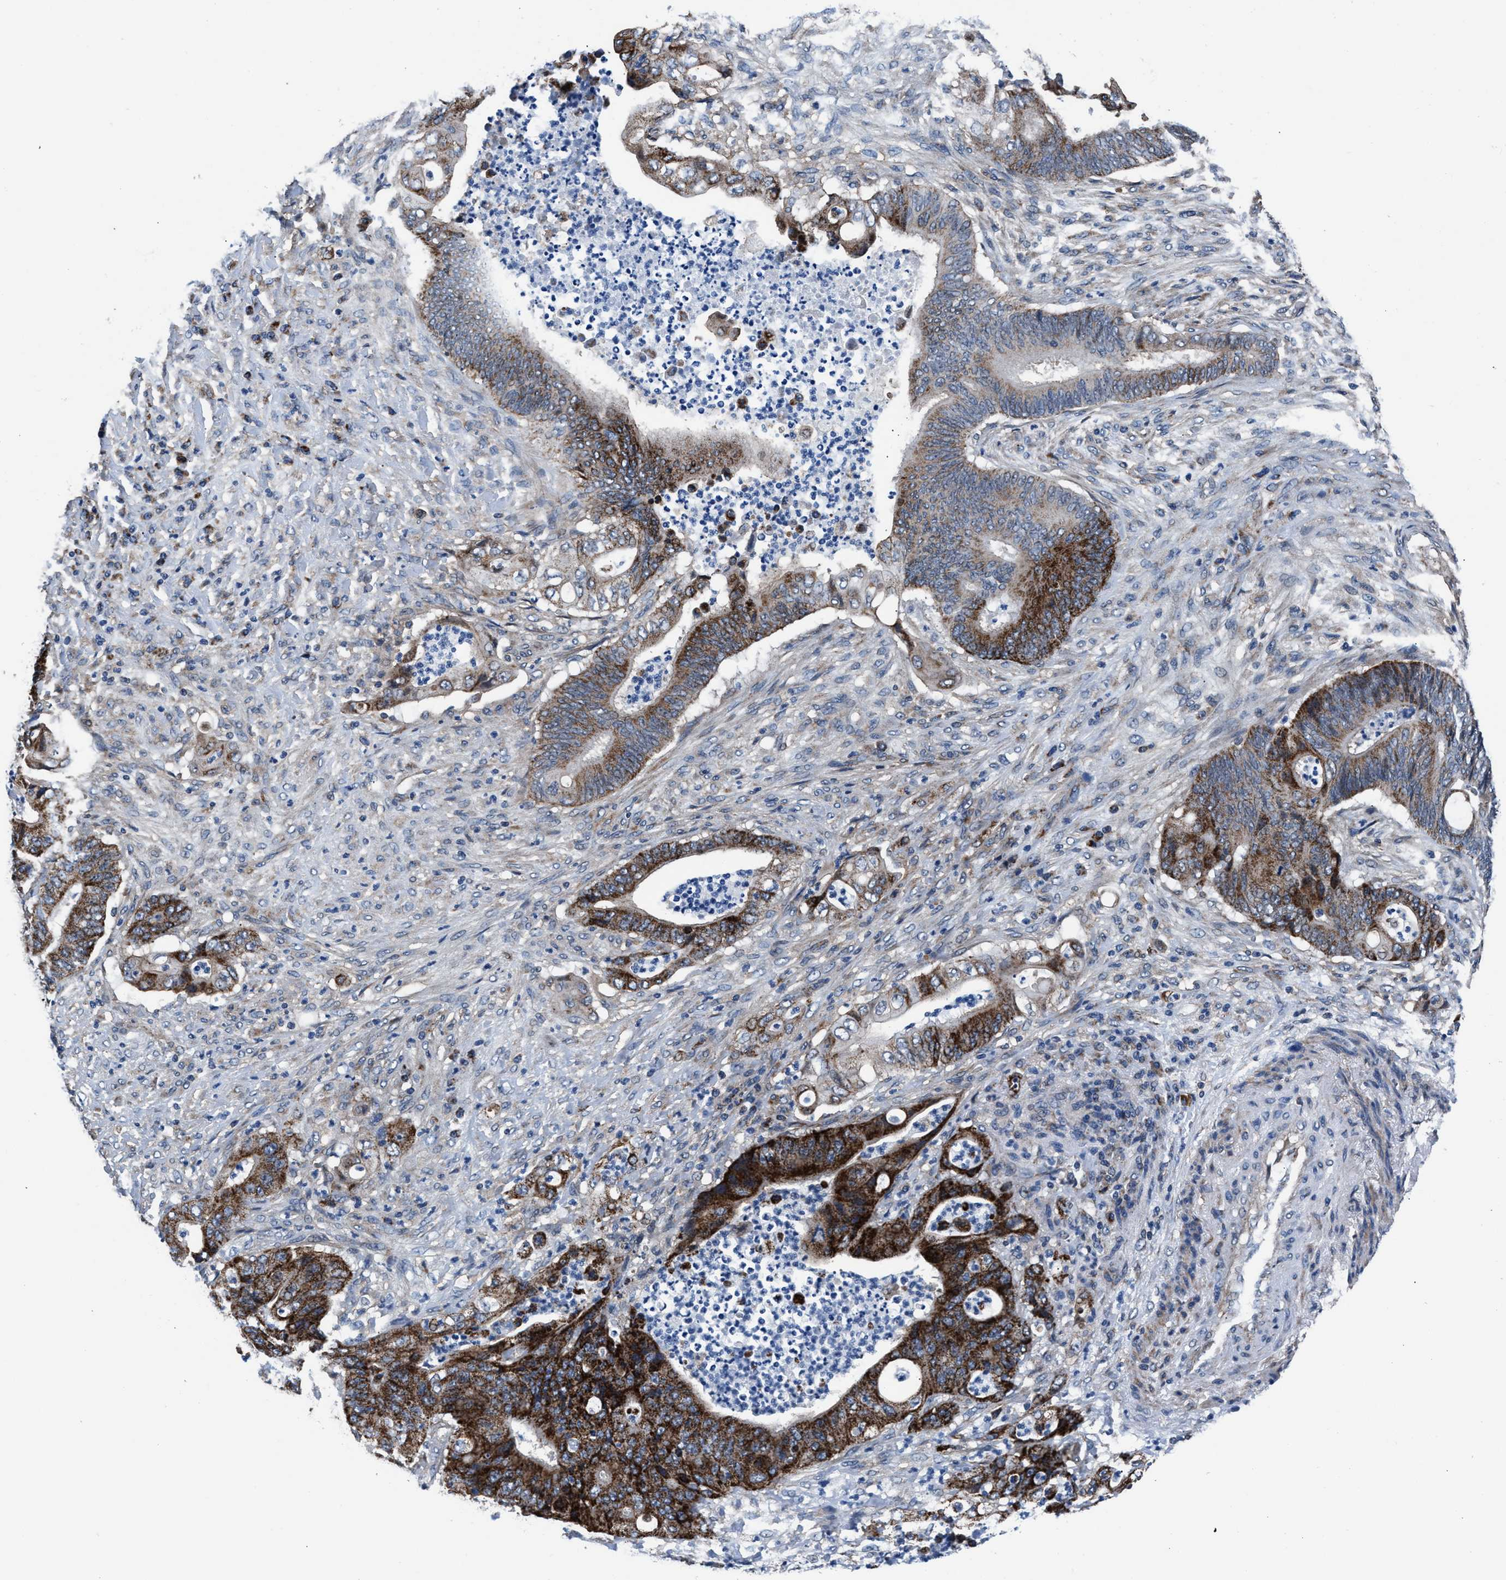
{"staining": {"intensity": "strong", "quantity": ">75%", "location": "cytoplasmic/membranous"}, "tissue": "stomach cancer", "cell_type": "Tumor cells", "image_type": "cancer", "snomed": [{"axis": "morphology", "description": "Adenocarcinoma, NOS"}, {"axis": "topography", "description": "Stomach"}], "caption": "High-power microscopy captured an immunohistochemistry (IHC) histopathology image of stomach adenocarcinoma, revealing strong cytoplasmic/membranous expression in about >75% of tumor cells.", "gene": "NKTR", "patient": {"sex": "female", "age": 73}}